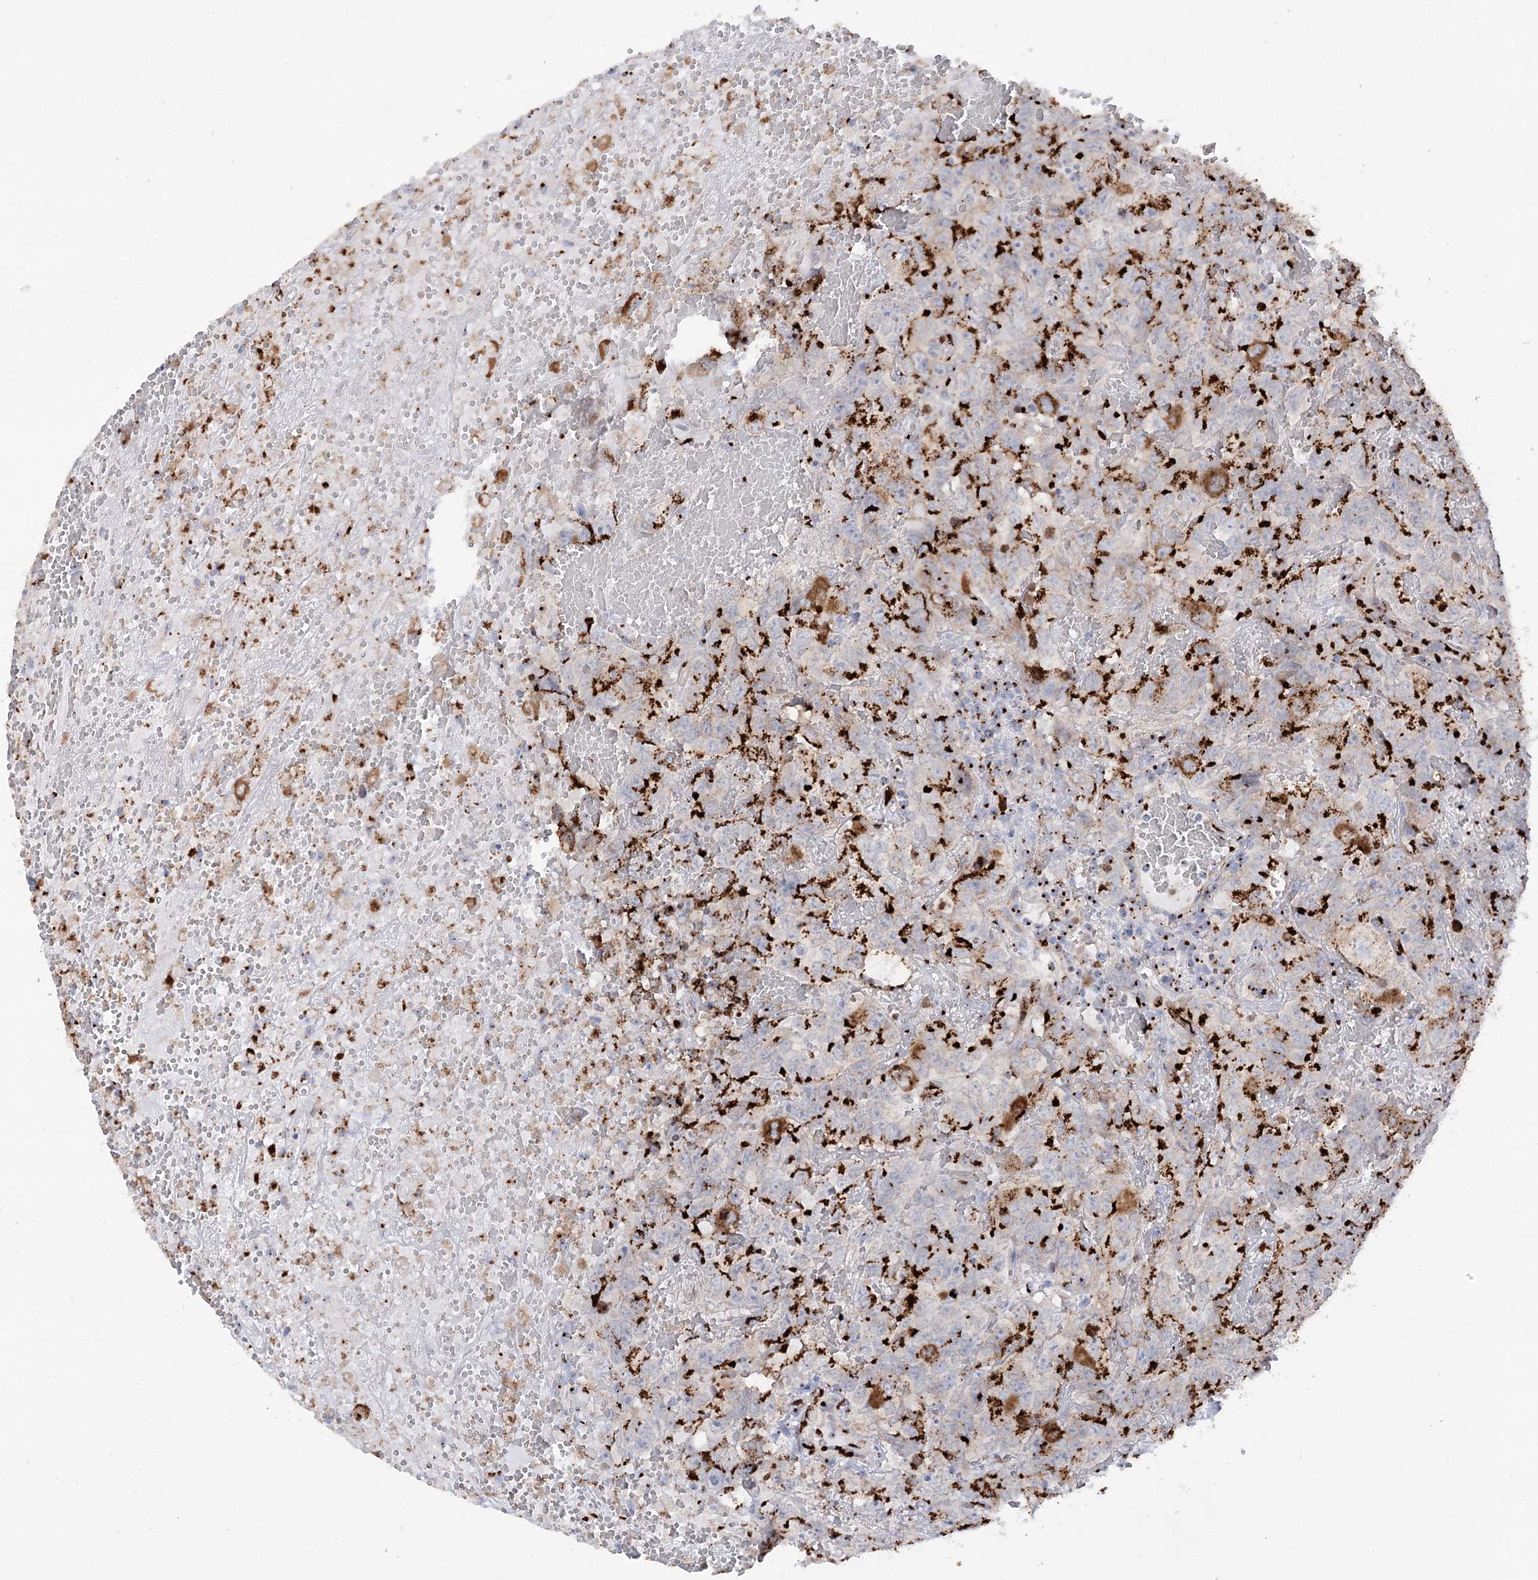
{"staining": {"intensity": "strong", "quantity": "25%-75%", "location": "cytoplasmic/membranous"}, "tissue": "testis cancer", "cell_type": "Tumor cells", "image_type": "cancer", "snomed": [{"axis": "morphology", "description": "Carcinoma, Embryonal, NOS"}, {"axis": "topography", "description": "Testis"}], "caption": "DAB (3,3'-diaminobenzidine) immunohistochemical staining of human testis embryonal carcinoma reveals strong cytoplasmic/membranous protein staining in approximately 25%-75% of tumor cells. Nuclei are stained in blue.", "gene": "TMEM165", "patient": {"sex": "male", "age": 45}}